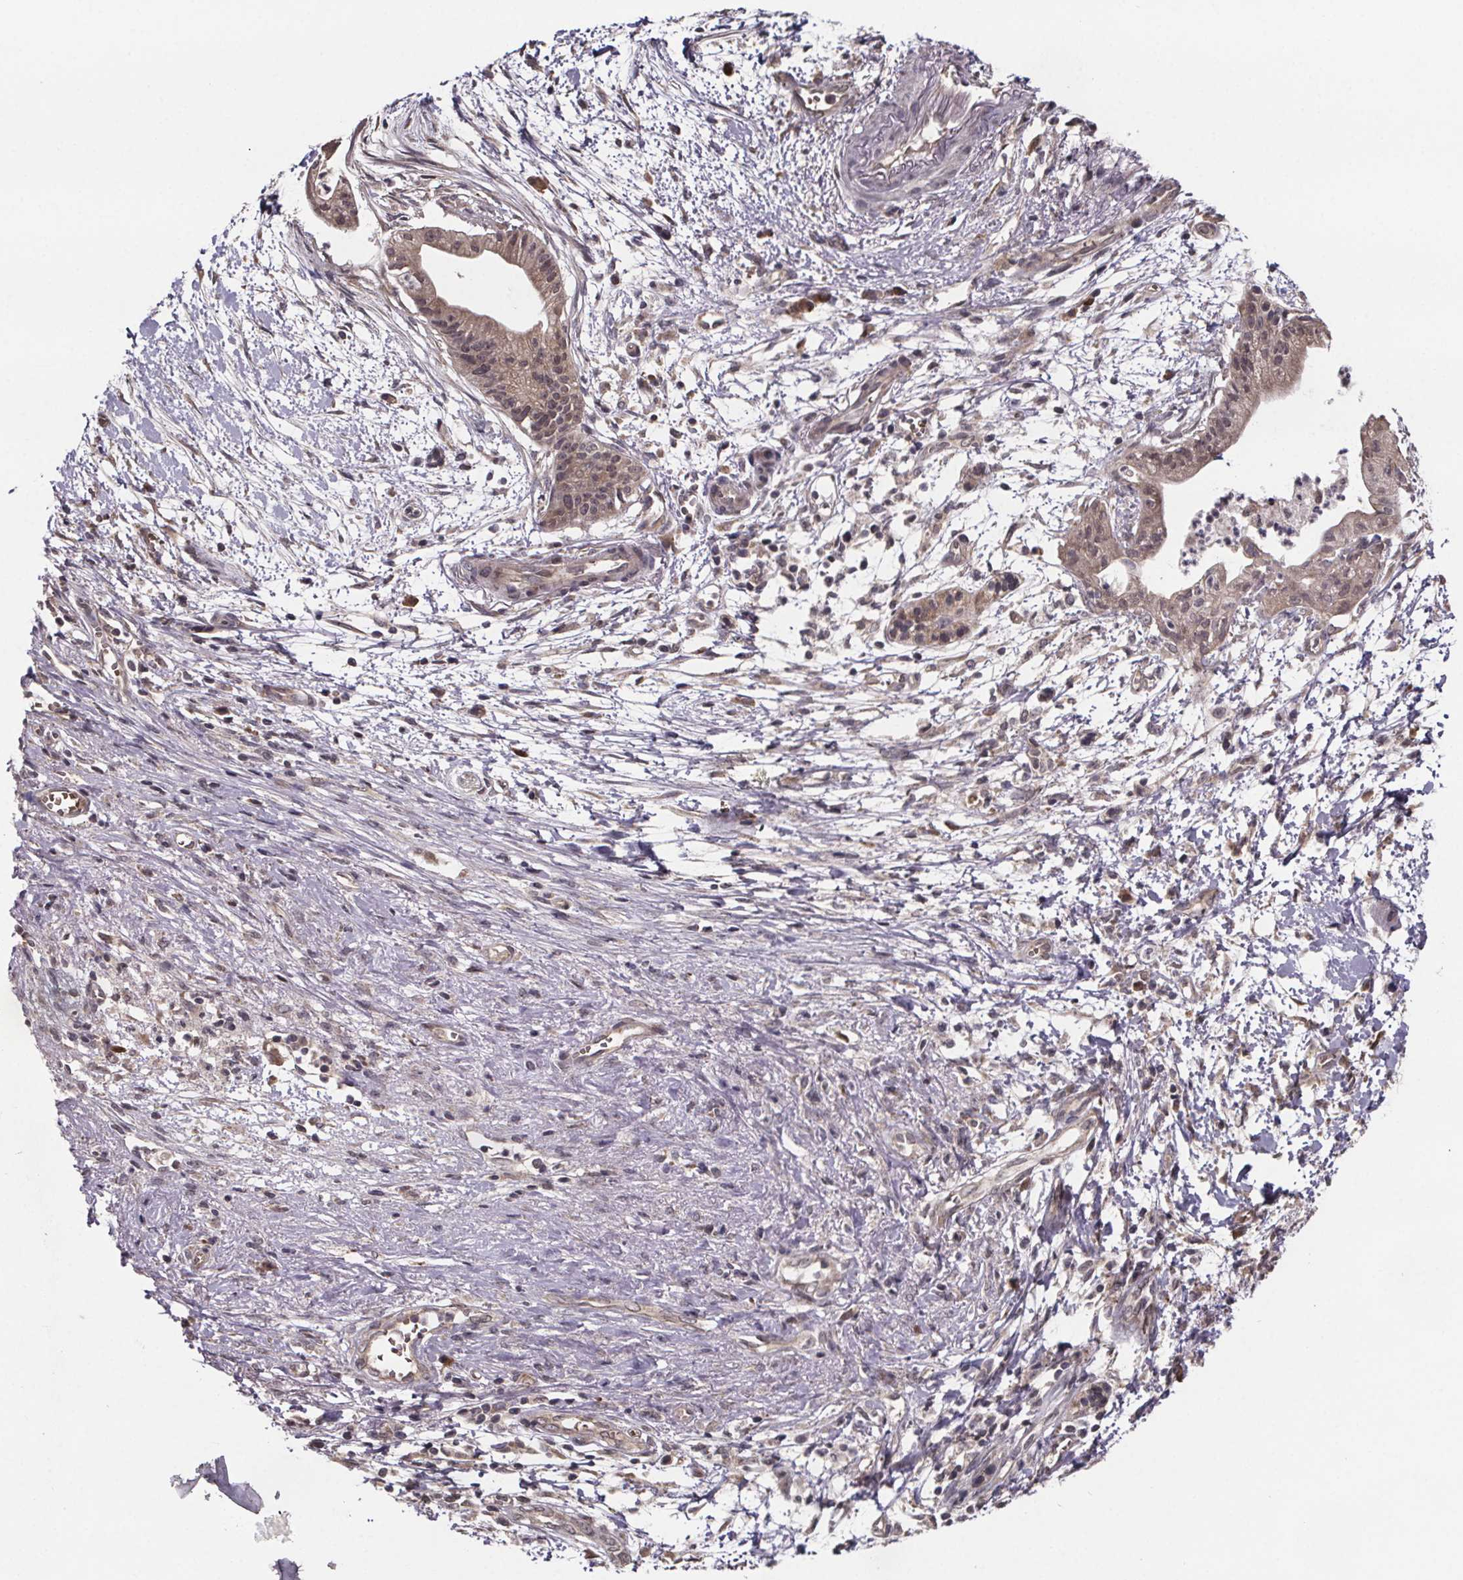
{"staining": {"intensity": "weak", "quantity": ">75%", "location": "cytoplasmic/membranous"}, "tissue": "pancreatic cancer", "cell_type": "Tumor cells", "image_type": "cancer", "snomed": [{"axis": "morphology", "description": "Normal tissue, NOS"}, {"axis": "morphology", "description": "Adenocarcinoma, NOS"}, {"axis": "topography", "description": "Lymph node"}, {"axis": "topography", "description": "Pancreas"}], "caption": "Protein analysis of pancreatic cancer (adenocarcinoma) tissue displays weak cytoplasmic/membranous positivity in approximately >75% of tumor cells.", "gene": "SAT1", "patient": {"sex": "female", "age": 58}}